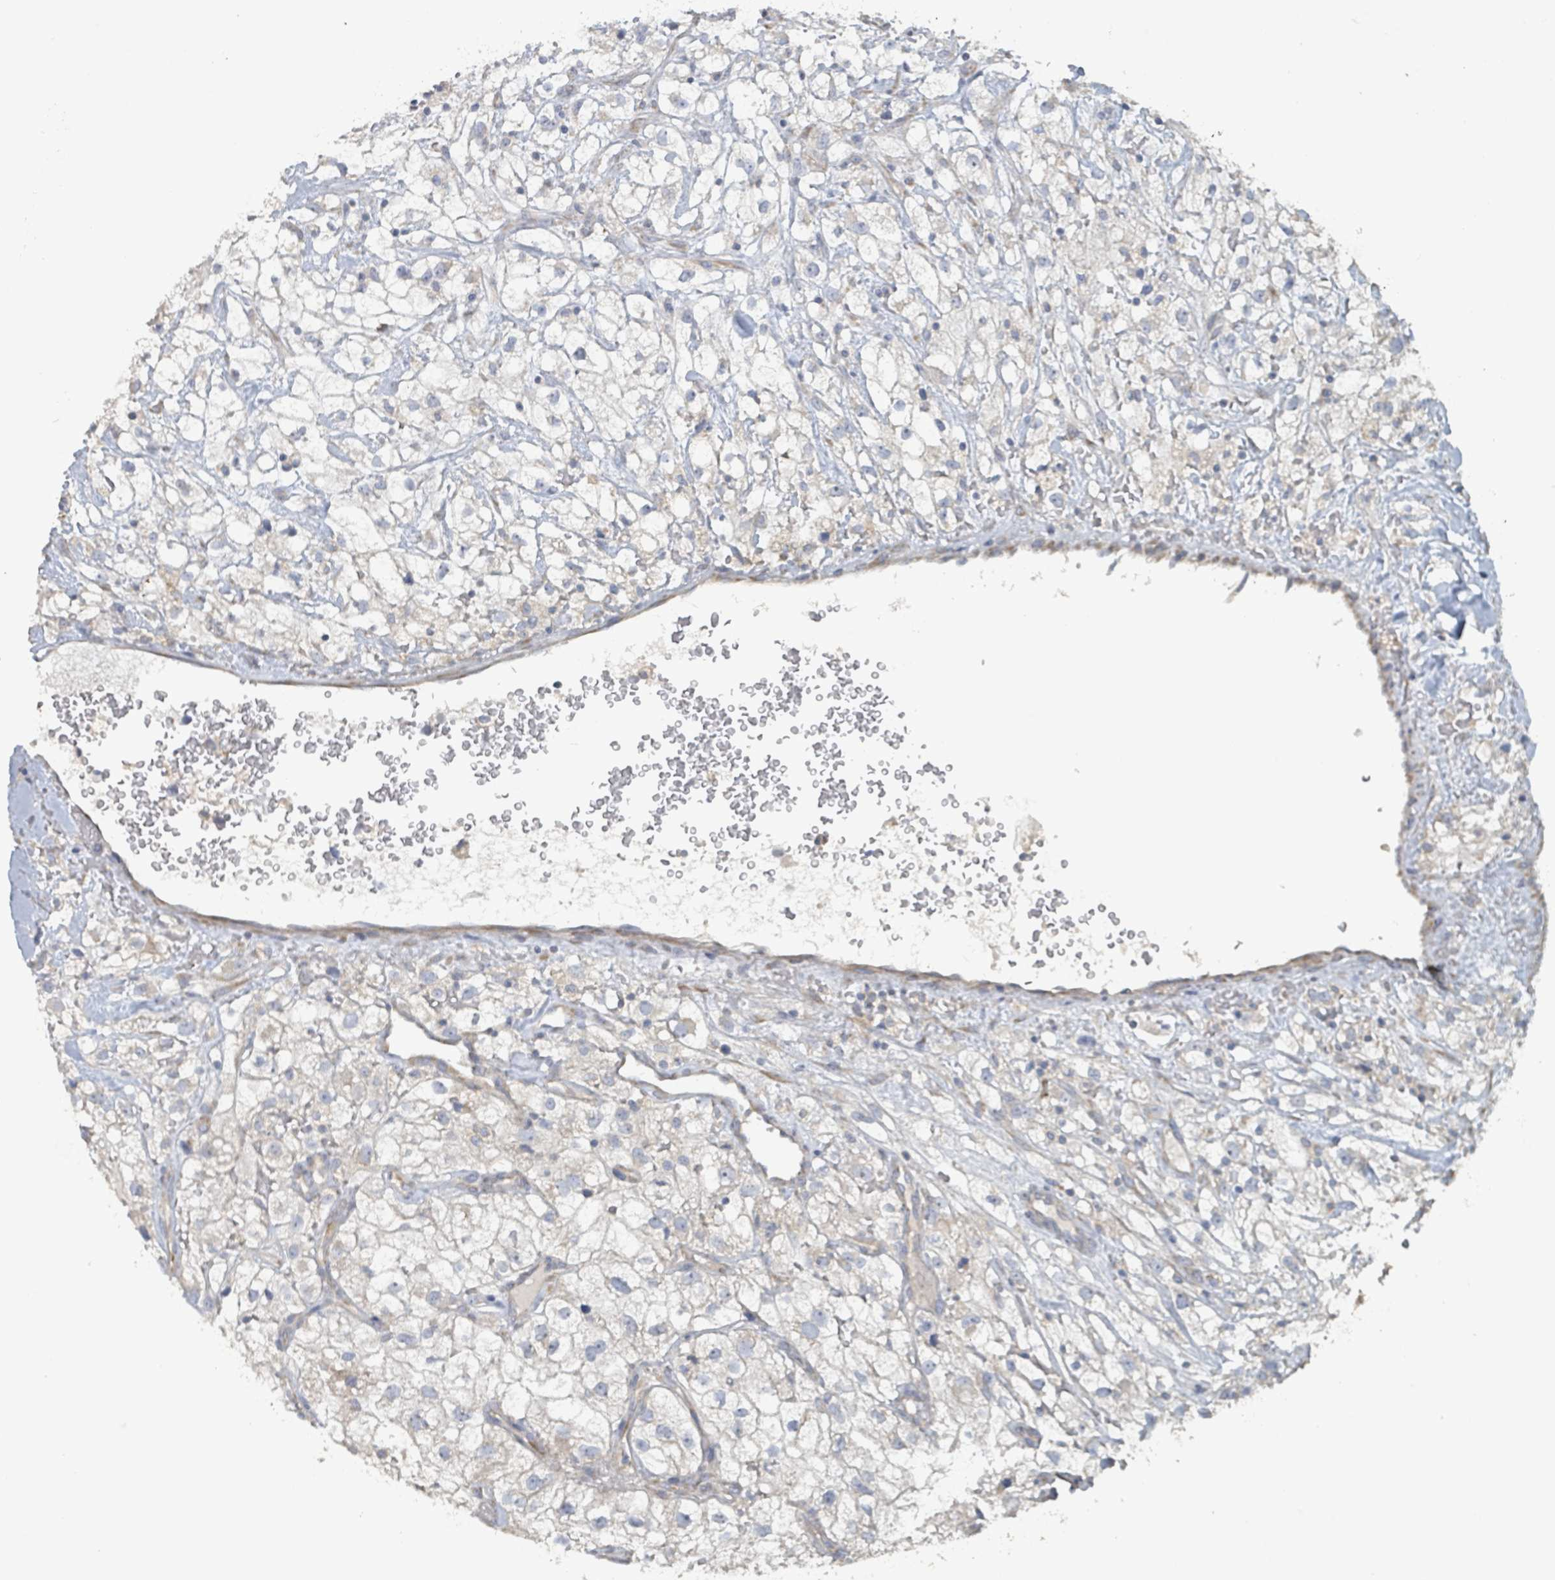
{"staining": {"intensity": "negative", "quantity": "none", "location": "none"}, "tissue": "renal cancer", "cell_type": "Tumor cells", "image_type": "cancer", "snomed": [{"axis": "morphology", "description": "Adenocarcinoma, NOS"}, {"axis": "topography", "description": "Kidney"}], "caption": "A photomicrograph of human renal adenocarcinoma is negative for staining in tumor cells. Nuclei are stained in blue.", "gene": "RPL32", "patient": {"sex": "male", "age": 59}}